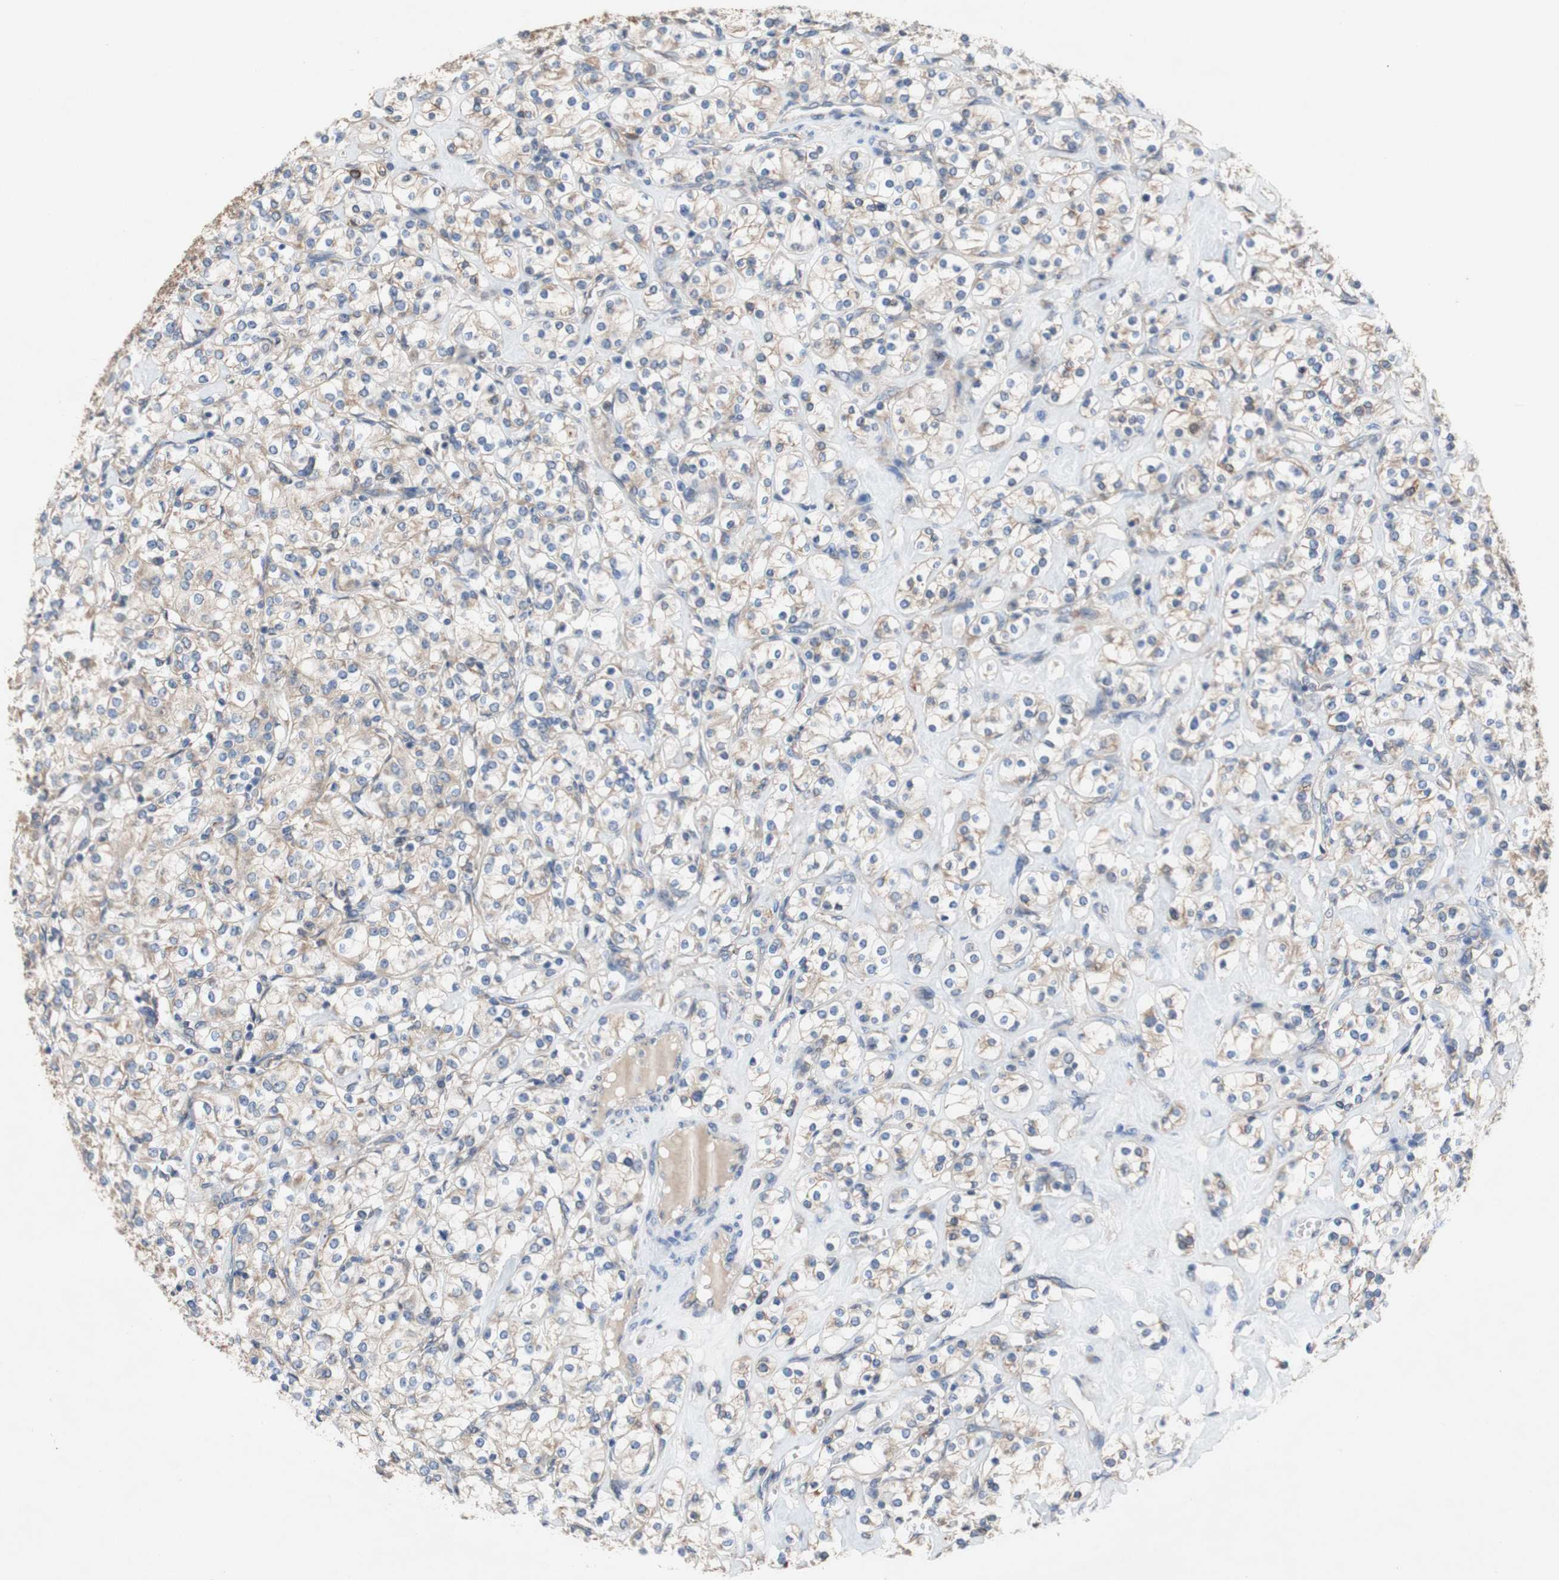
{"staining": {"intensity": "weak", "quantity": ">75%", "location": "cytoplasmic/membranous"}, "tissue": "renal cancer", "cell_type": "Tumor cells", "image_type": "cancer", "snomed": [{"axis": "morphology", "description": "Adenocarcinoma, NOS"}, {"axis": "topography", "description": "Kidney"}], "caption": "Protein staining demonstrates weak cytoplasmic/membranous positivity in approximately >75% of tumor cells in renal cancer (adenocarcinoma). (IHC, brightfield microscopy, high magnification).", "gene": "PDGFB", "patient": {"sex": "male", "age": 77}}